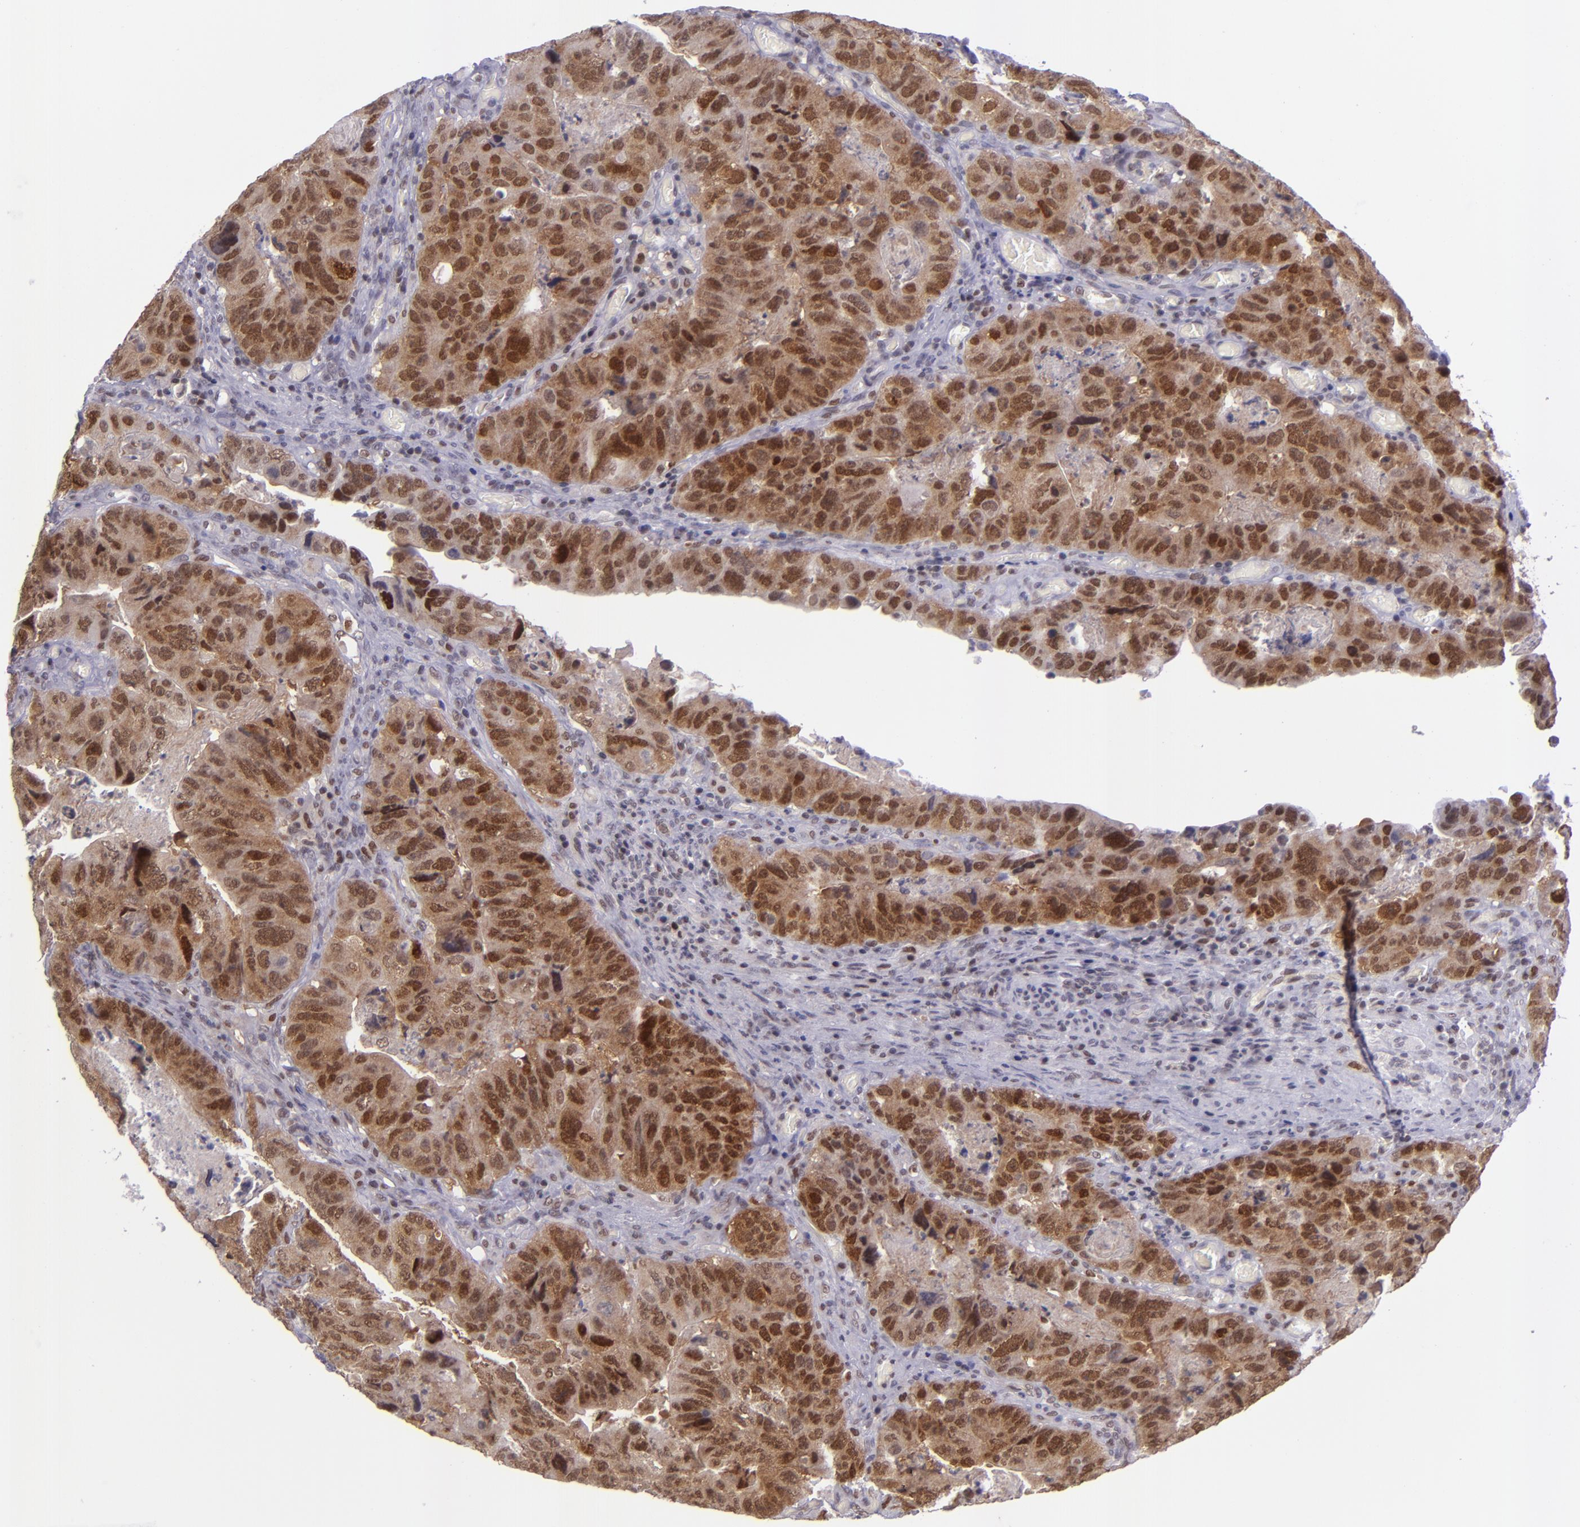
{"staining": {"intensity": "strong", "quantity": ">75%", "location": "cytoplasmic/membranous,nuclear"}, "tissue": "colorectal cancer", "cell_type": "Tumor cells", "image_type": "cancer", "snomed": [{"axis": "morphology", "description": "Adenocarcinoma, NOS"}, {"axis": "topography", "description": "Rectum"}], "caption": "Immunohistochemical staining of human colorectal cancer exhibits high levels of strong cytoplasmic/membranous and nuclear positivity in about >75% of tumor cells. The staining was performed using DAB to visualize the protein expression in brown, while the nuclei were stained in blue with hematoxylin (Magnification: 20x).", "gene": "BAG1", "patient": {"sex": "female", "age": 82}}